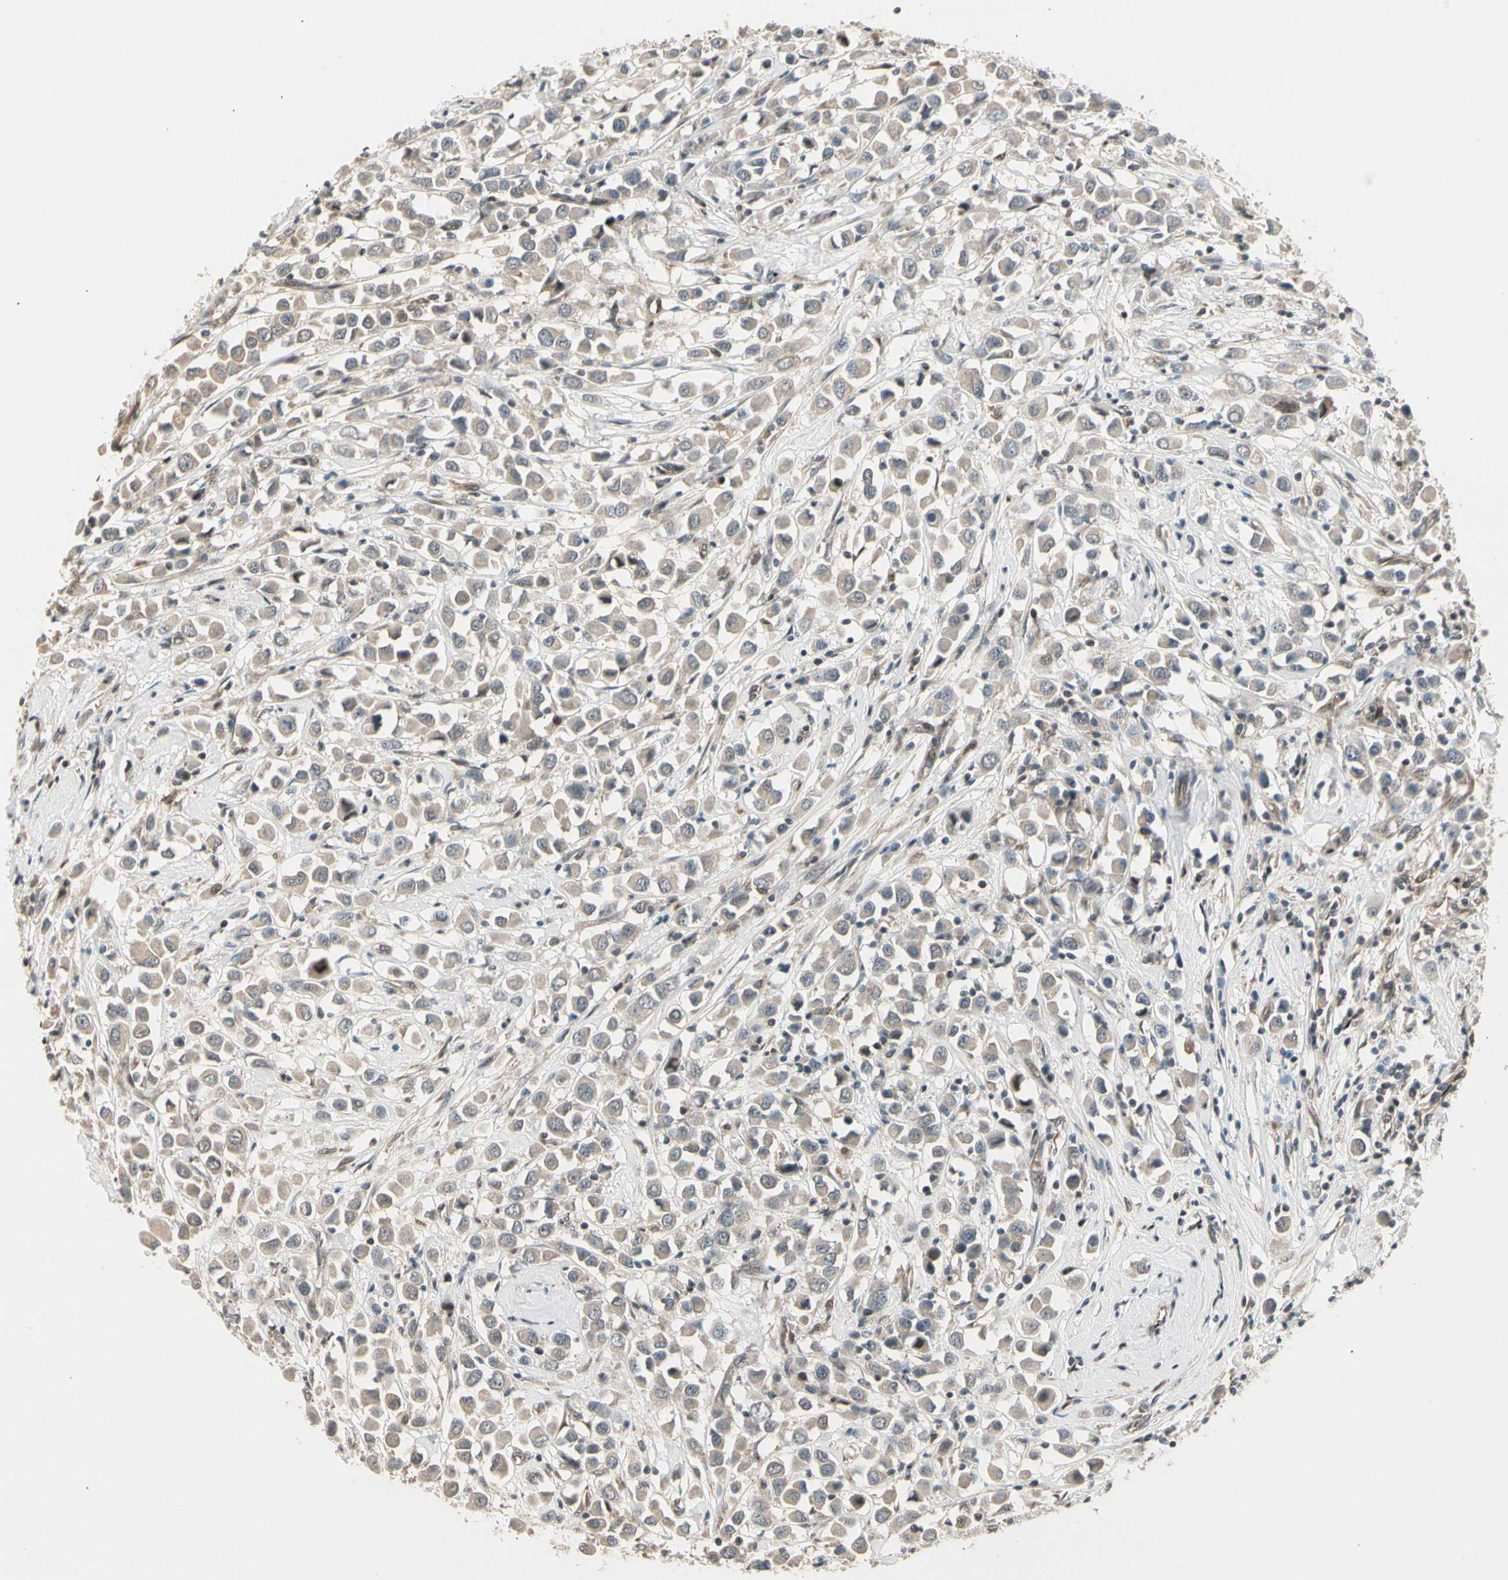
{"staining": {"intensity": "weak", "quantity": ">75%", "location": "cytoplasmic/membranous"}, "tissue": "breast cancer", "cell_type": "Tumor cells", "image_type": "cancer", "snomed": [{"axis": "morphology", "description": "Duct carcinoma"}, {"axis": "topography", "description": "Breast"}], "caption": "Breast cancer stained with a protein marker shows weak staining in tumor cells.", "gene": "SVBP", "patient": {"sex": "female", "age": 61}}